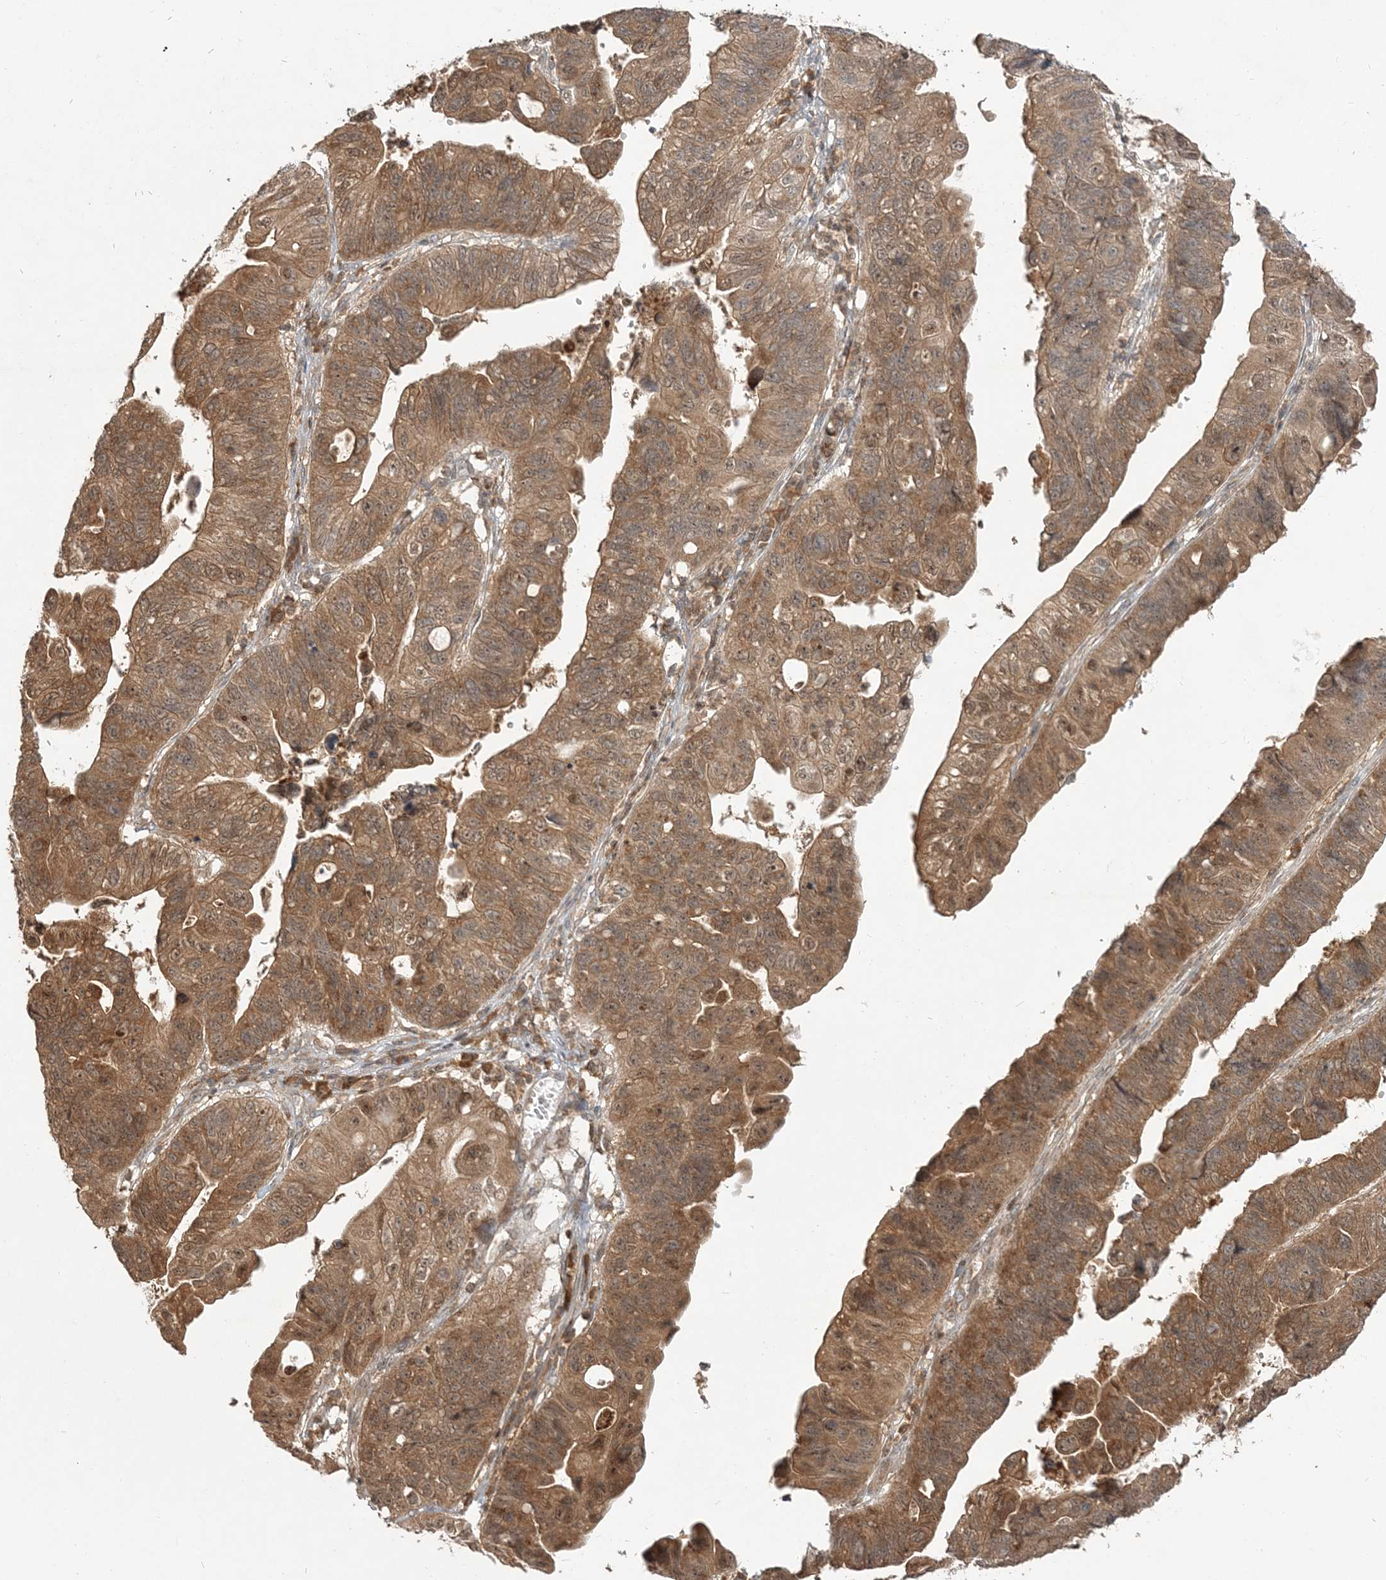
{"staining": {"intensity": "moderate", "quantity": ">75%", "location": "cytoplasmic/membranous,nuclear"}, "tissue": "stomach cancer", "cell_type": "Tumor cells", "image_type": "cancer", "snomed": [{"axis": "morphology", "description": "Adenocarcinoma, NOS"}, {"axis": "topography", "description": "Stomach"}], "caption": "DAB immunohistochemical staining of human stomach cancer (adenocarcinoma) exhibits moderate cytoplasmic/membranous and nuclear protein staining in about >75% of tumor cells.", "gene": "CAB39", "patient": {"sex": "male", "age": 59}}